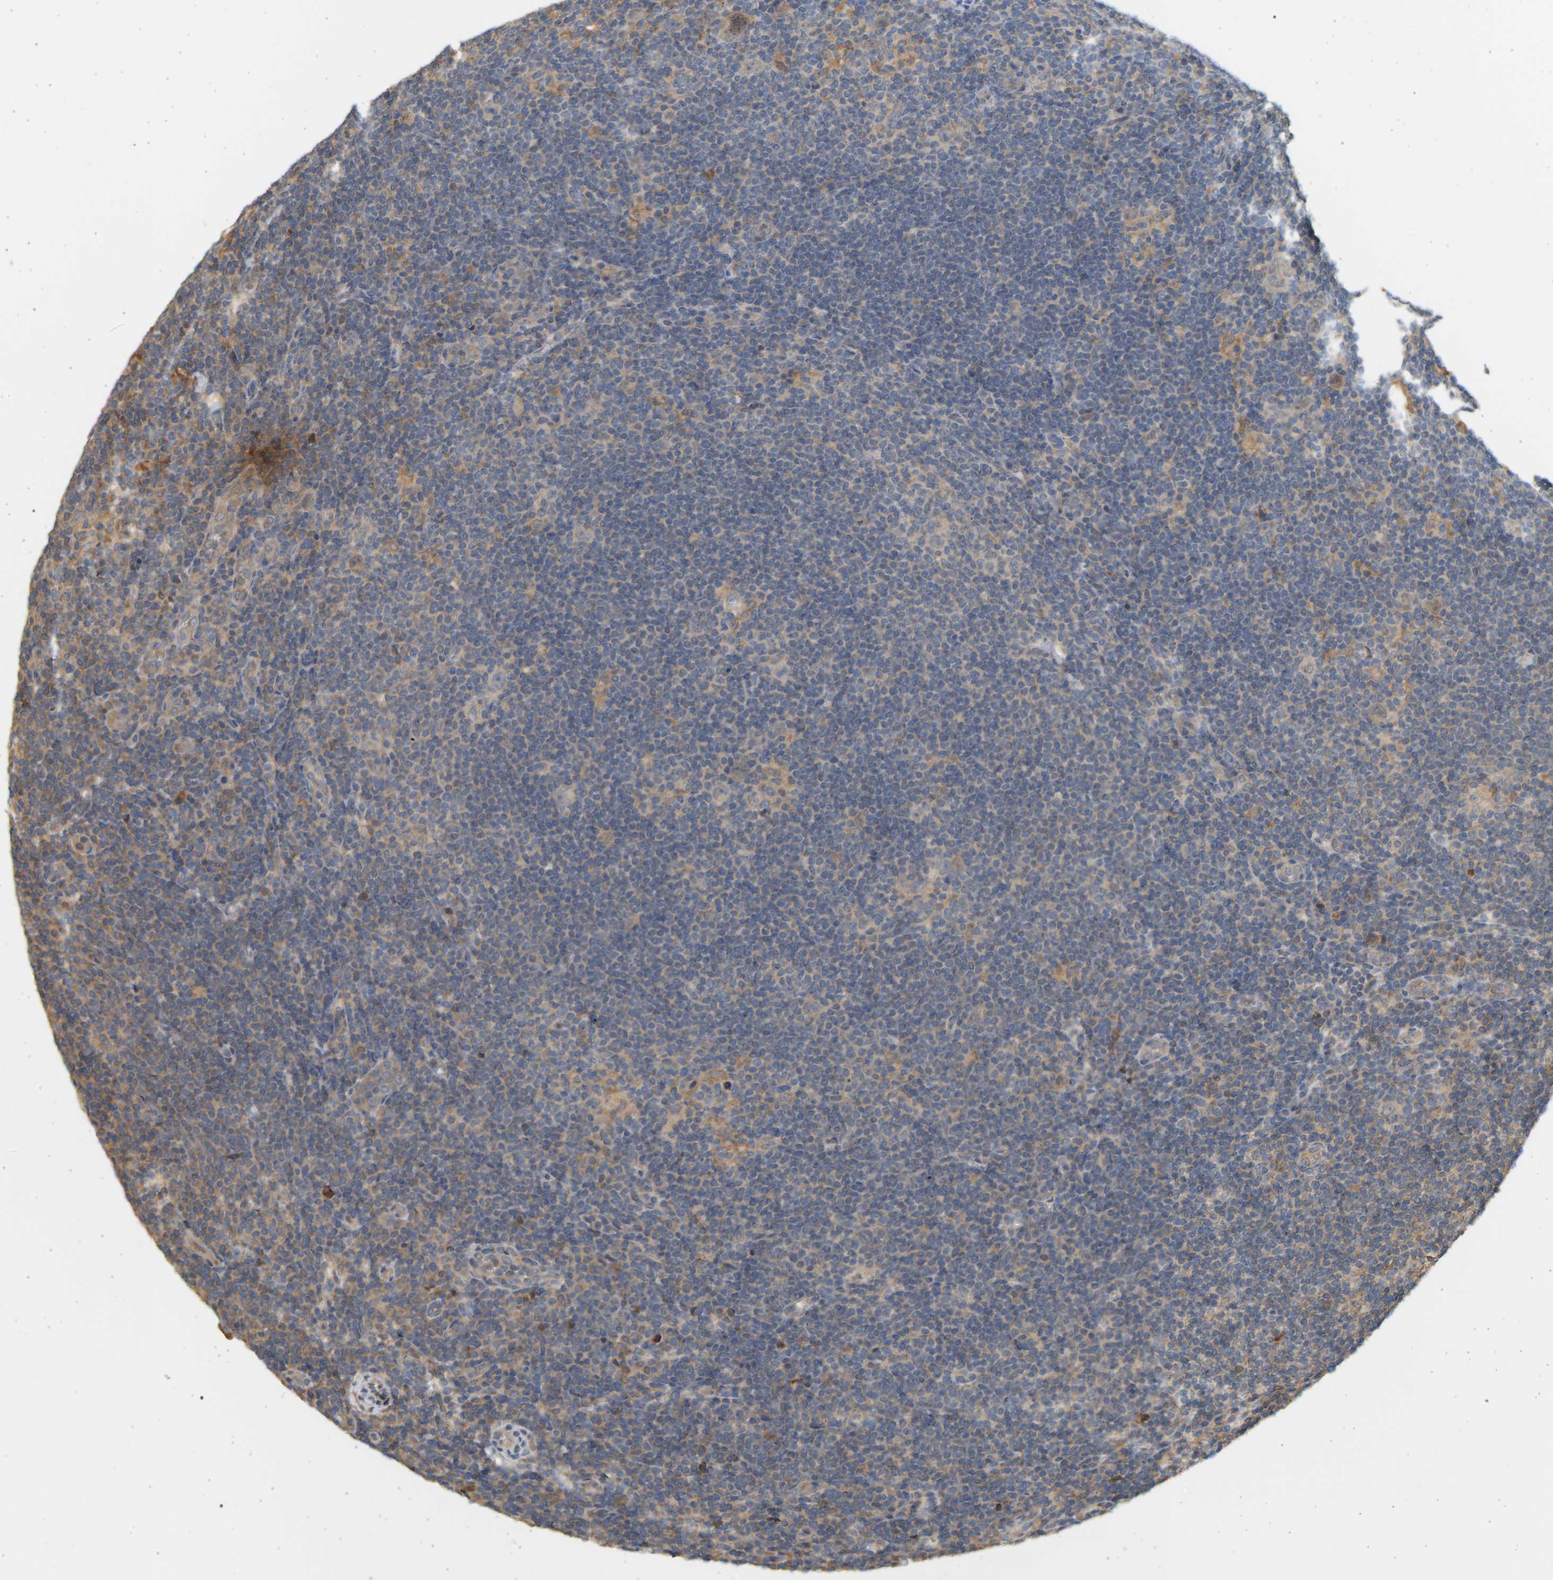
{"staining": {"intensity": "moderate", "quantity": "25%-75%", "location": "cytoplasmic/membranous"}, "tissue": "lymphoma", "cell_type": "Tumor cells", "image_type": "cancer", "snomed": [{"axis": "morphology", "description": "Hodgkin's disease, NOS"}, {"axis": "topography", "description": "Lymph node"}], "caption": "Tumor cells show medium levels of moderate cytoplasmic/membranous staining in about 25%-75% of cells in human lymphoma. Immunohistochemistry (ihc) stains the protein of interest in brown and the nuclei are stained blue.", "gene": "B4GALT6", "patient": {"sex": "female", "age": 57}}